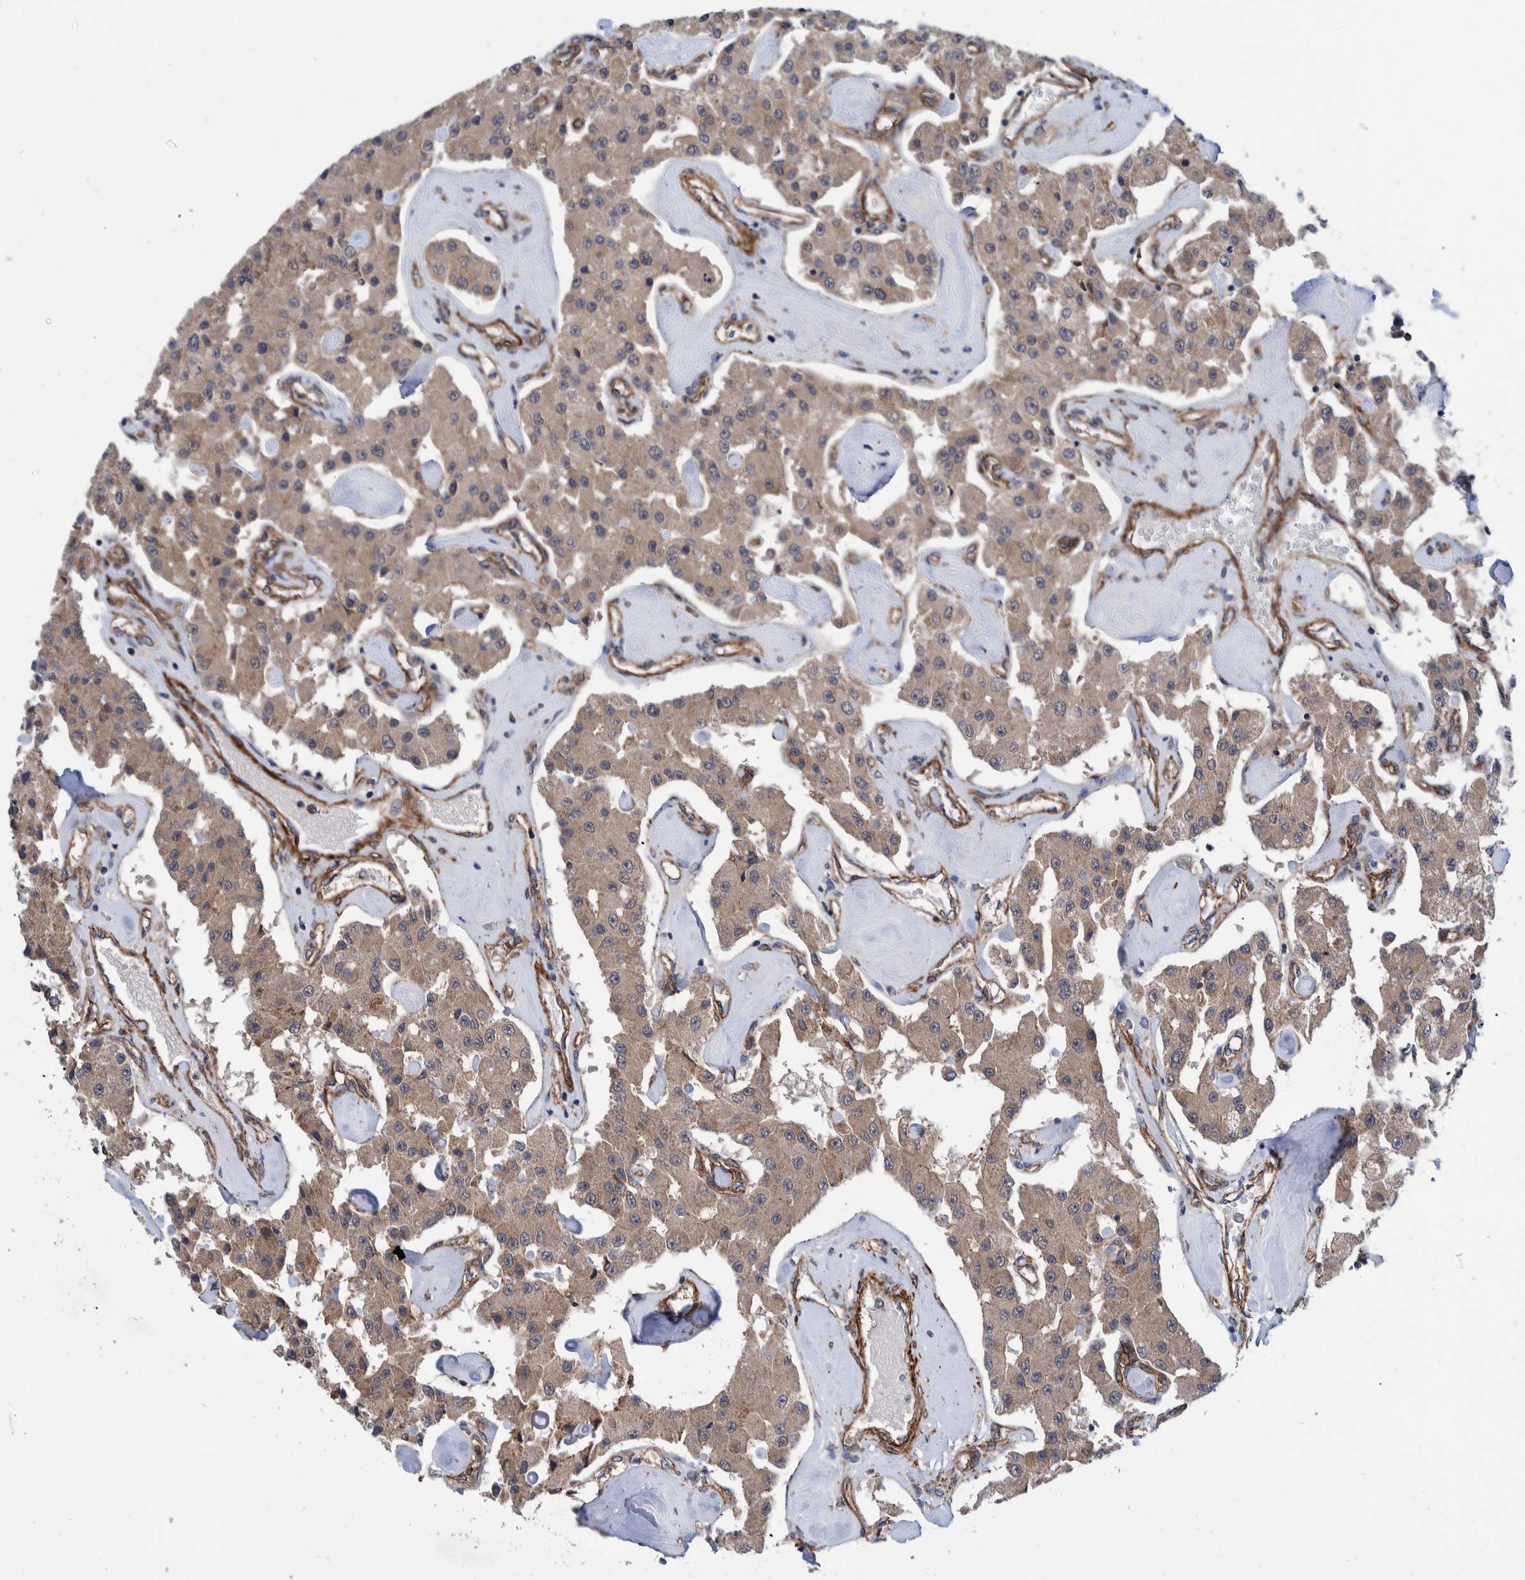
{"staining": {"intensity": "moderate", "quantity": ">75%", "location": "cytoplasmic/membranous"}, "tissue": "carcinoid", "cell_type": "Tumor cells", "image_type": "cancer", "snomed": [{"axis": "morphology", "description": "Carcinoid, malignant, NOS"}, {"axis": "topography", "description": "Pancreas"}], "caption": "Immunohistochemical staining of carcinoid exhibits medium levels of moderate cytoplasmic/membranous staining in approximately >75% of tumor cells.", "gene": "SLC25A10", "patient": {"sex": "male", "age": 41}}